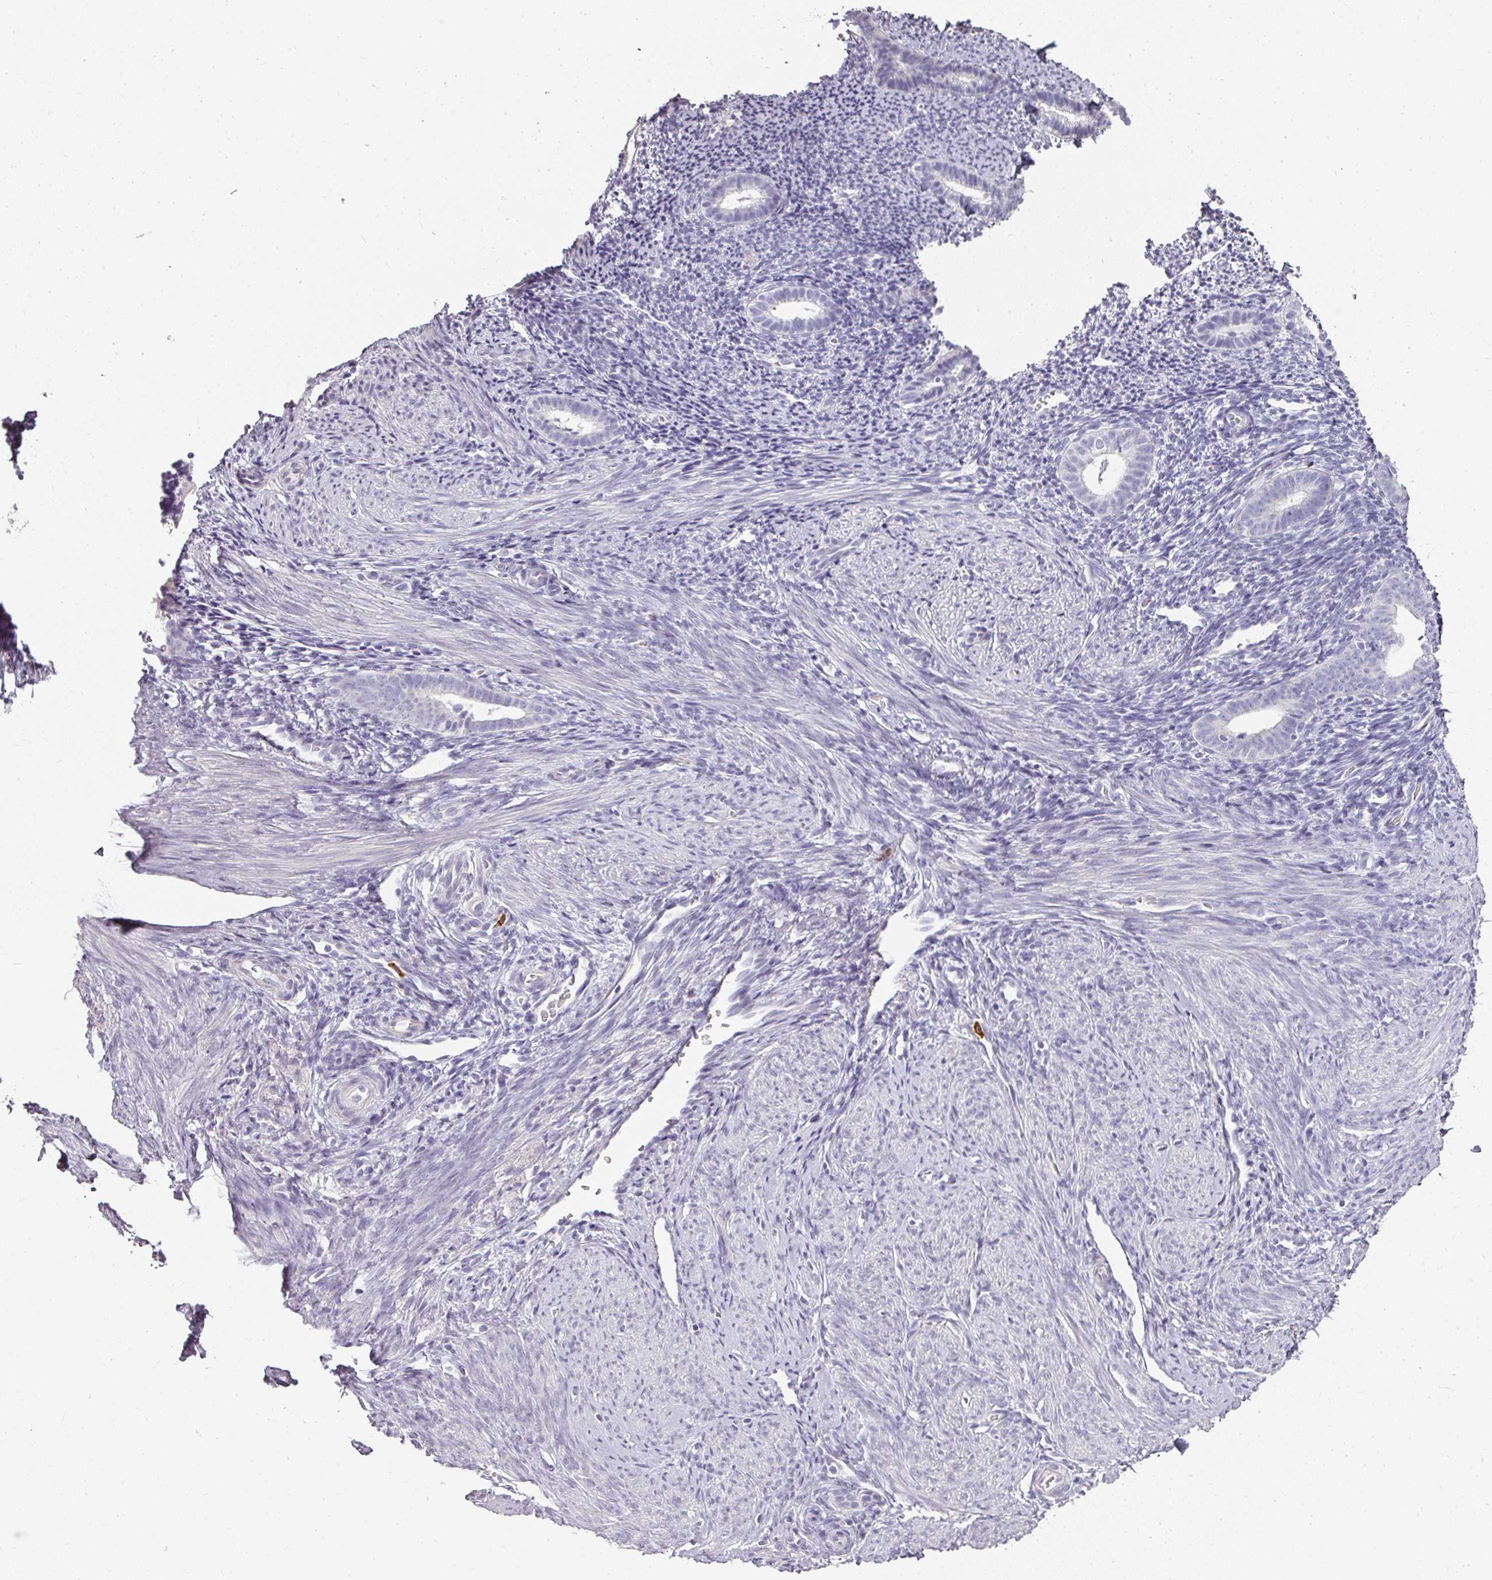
{"staining": {"intensity": "negative", "quantity": "none", "location": "none"}, "tissue": "endometrium", "cell_type": "Cells in endometrial stroma", "image_type": "normal", "snomed": [{"axis": "morphology", "description": "Normal tissue, NOS"}, {"axis": "topography", "description": "Endometrium"}], "caption": "Cells in endometrial stroma show no significant positivity in unremarkable endometrium.", "gene": "CAMP", "patient": {"sex": "female", "age": 39}}